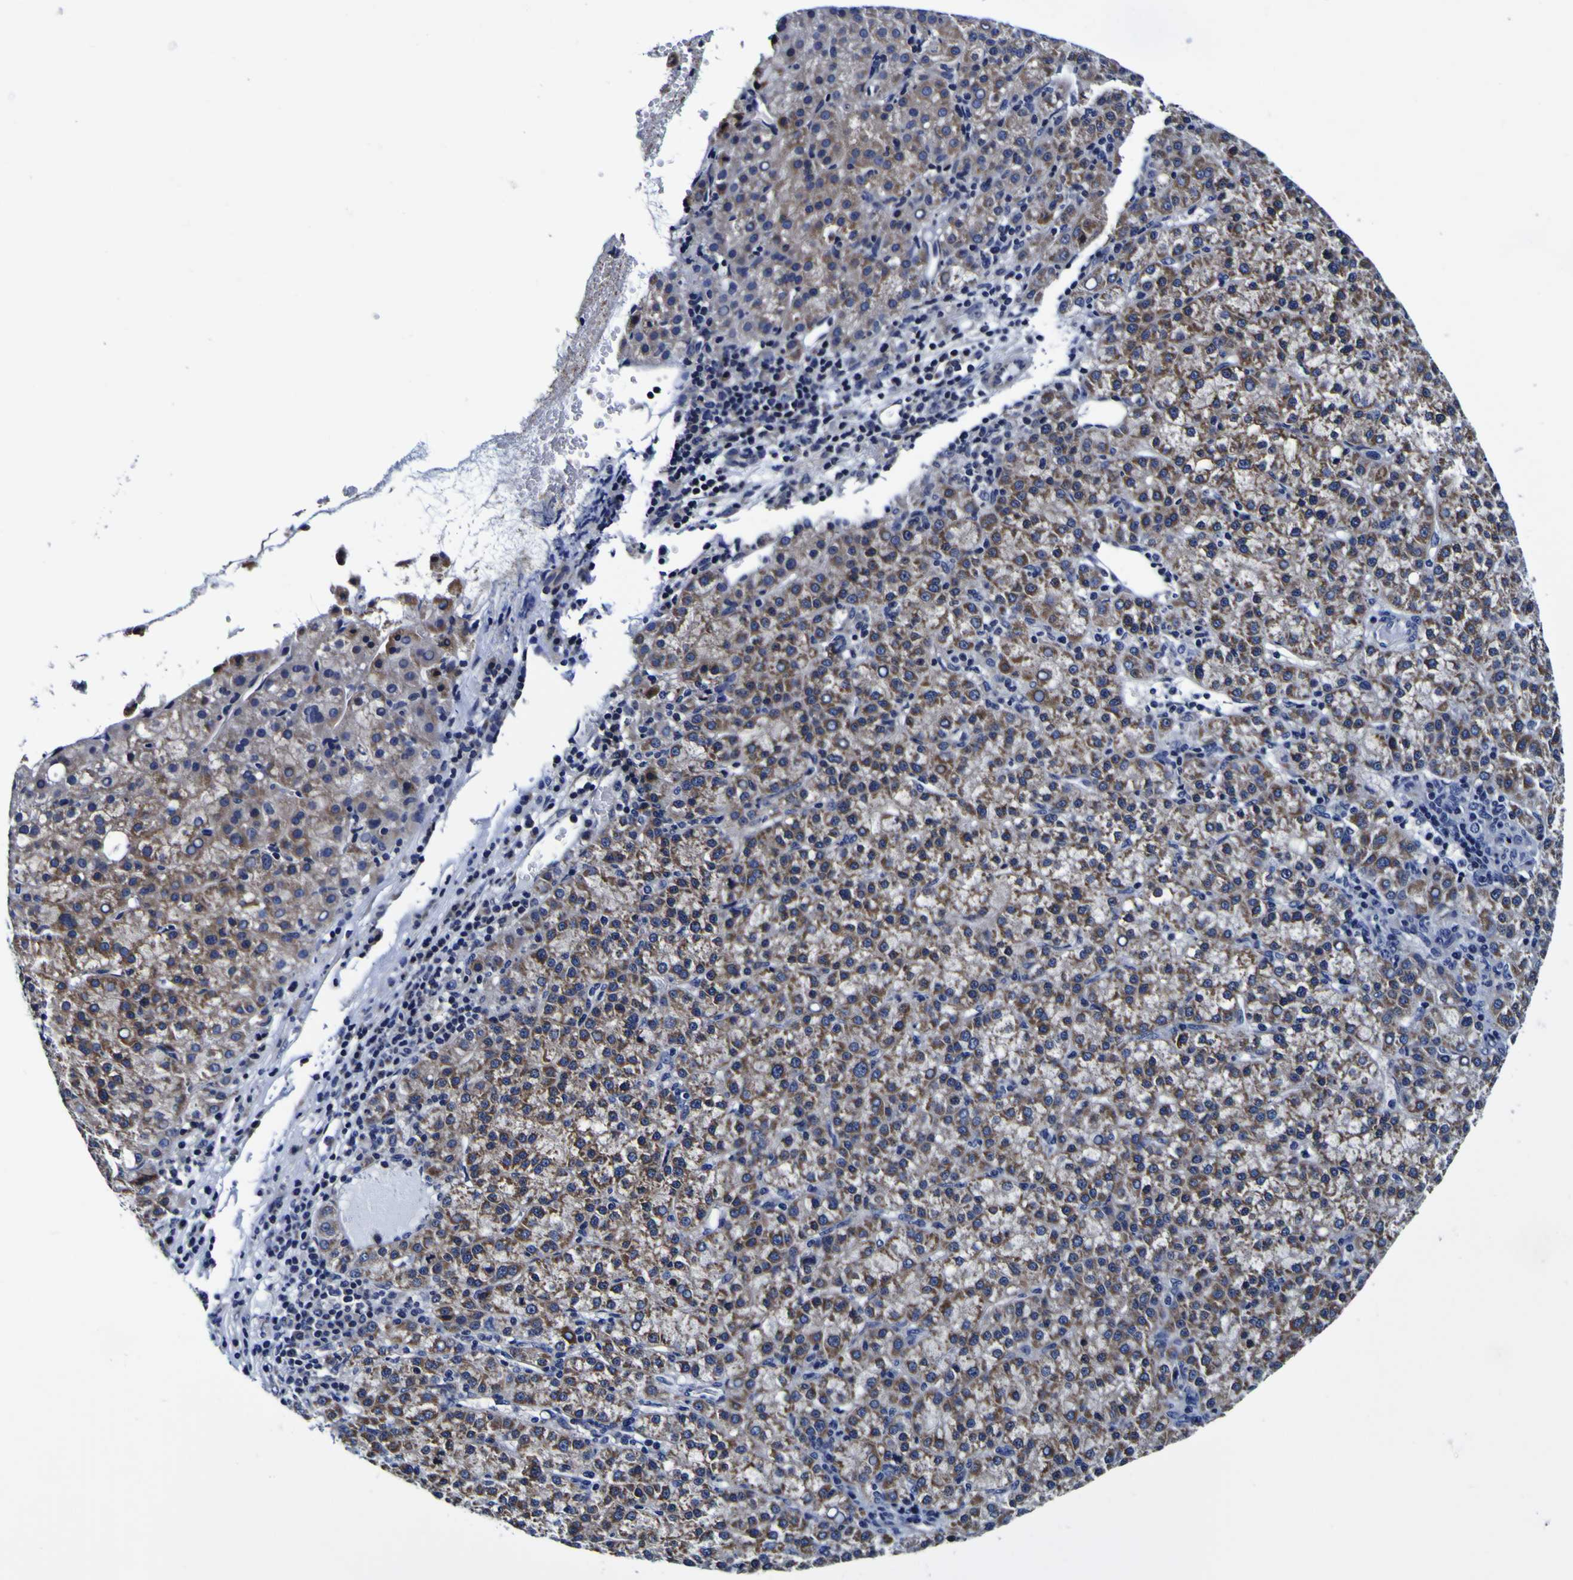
{"staining": {"intensity": "strong", "quantity": ">75%", "location": "cytoplasmic/membranous"}, "tissue": "liver cancer", "cell_type": "Tumor cells", "image_type": "cancer", "snomed": [{"axis": "morphology", "description": "Carcinoma, Hepatocellular, NOS"}, {"axis": "topography", "description": "Liver"}], "caption": "Liver cancer was stained to show a protein in brown. There is high levels of strong cytoplasmic/membranous expression in approximately >75% of tumor cells. (Stains: DAB (3,3'-diaminobenzidine) in brown, nuclei in blue, Microscopy: brightfield microscopy at high magnification).", "gene": "PDLIM4", "patient": {"sex": "female", "age": 58}}